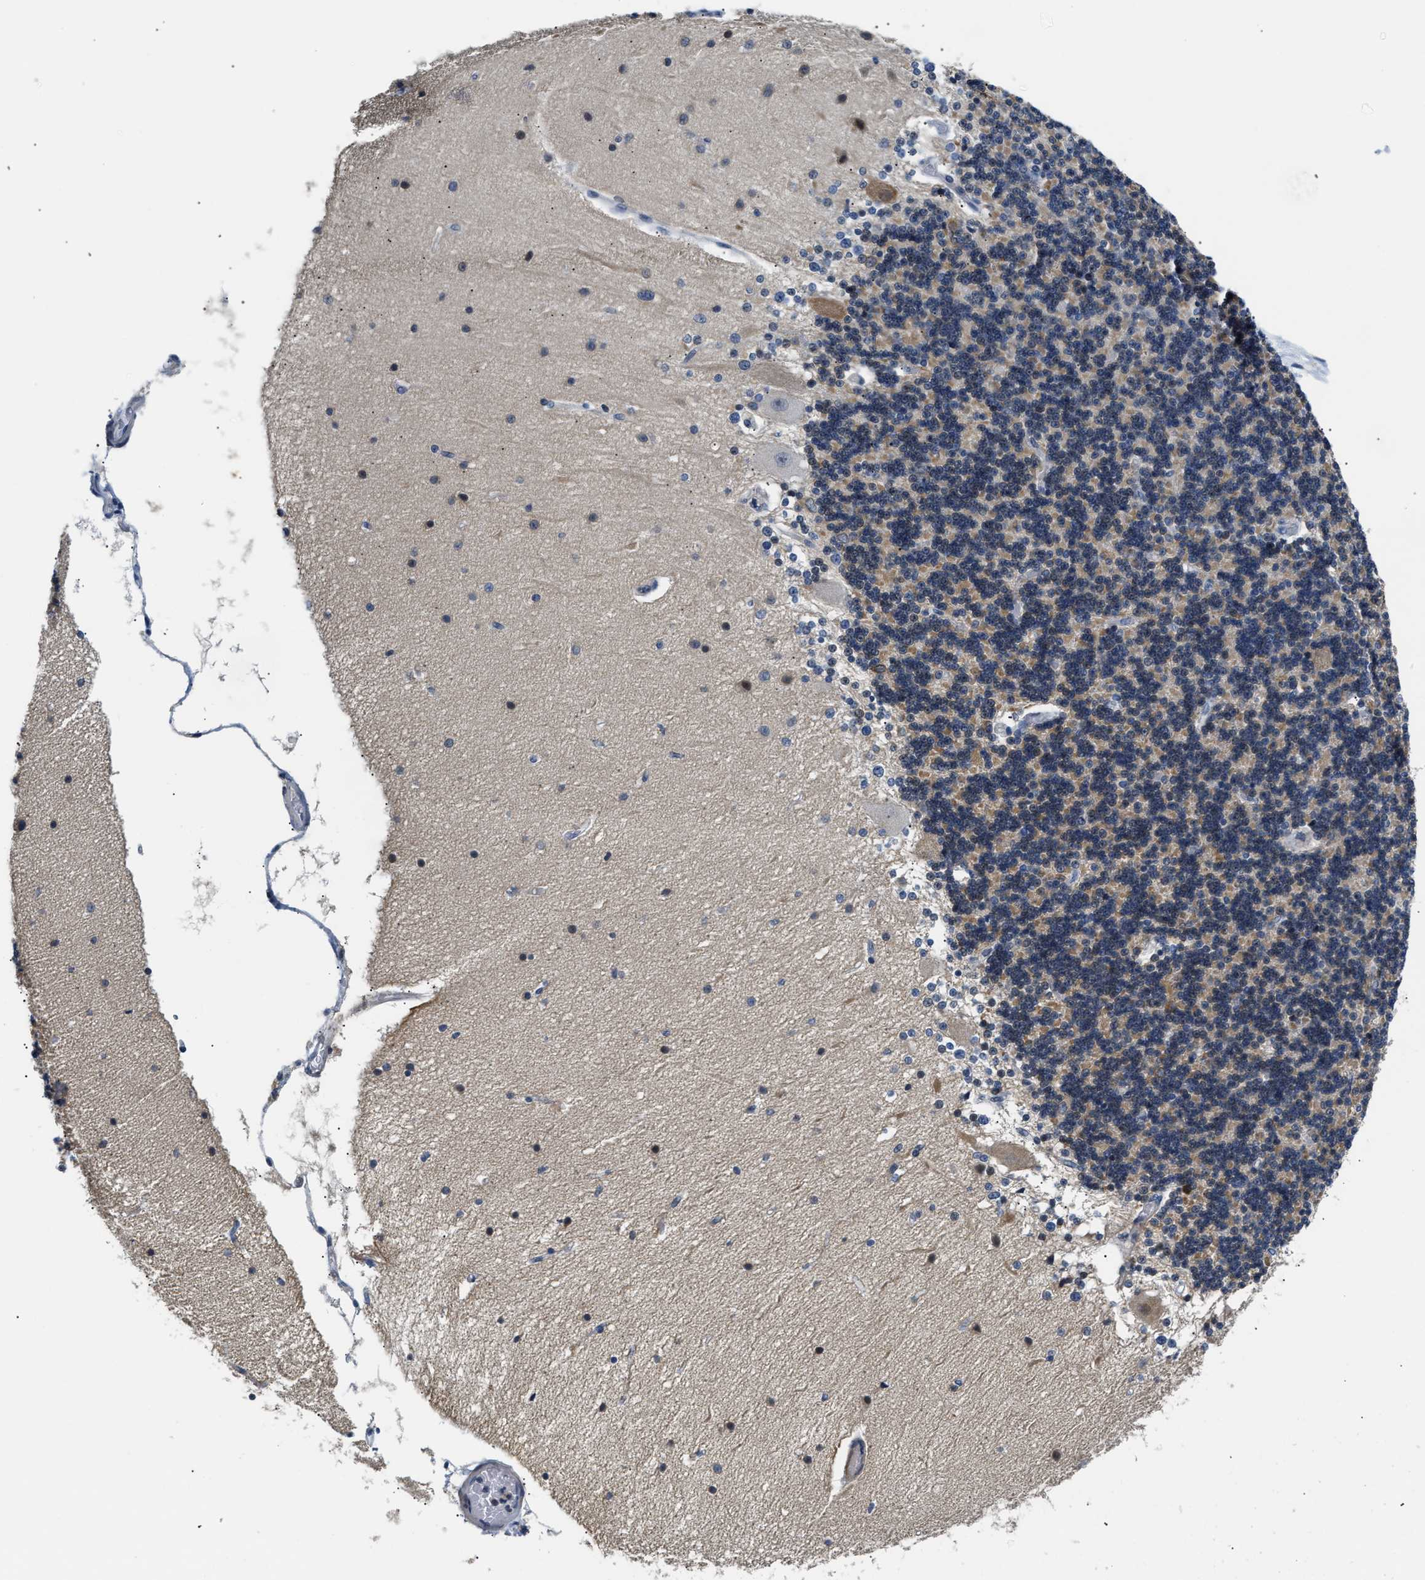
{"staining": {"intensity": "weak", "quantity": ">75%", "location": "cytoplasmic/membranous"}, "tissue": "cerebellum", "cell_type": "Cells in granular layer", "image_type": "normal", "snomed": [{"axis": "morphology", "description": "Normal tissue, NOS"}, {"axis": "topography", "description": "Cerebellum"}], "caption": "This is an image of immunohistochemistry staining of unremarkable cerebellum, which shows weak positivity in the cytoplasmic/membranous of cells in granular layer.", "gene": "CLGN", "patient": {"sex": "female", "age": 54}}